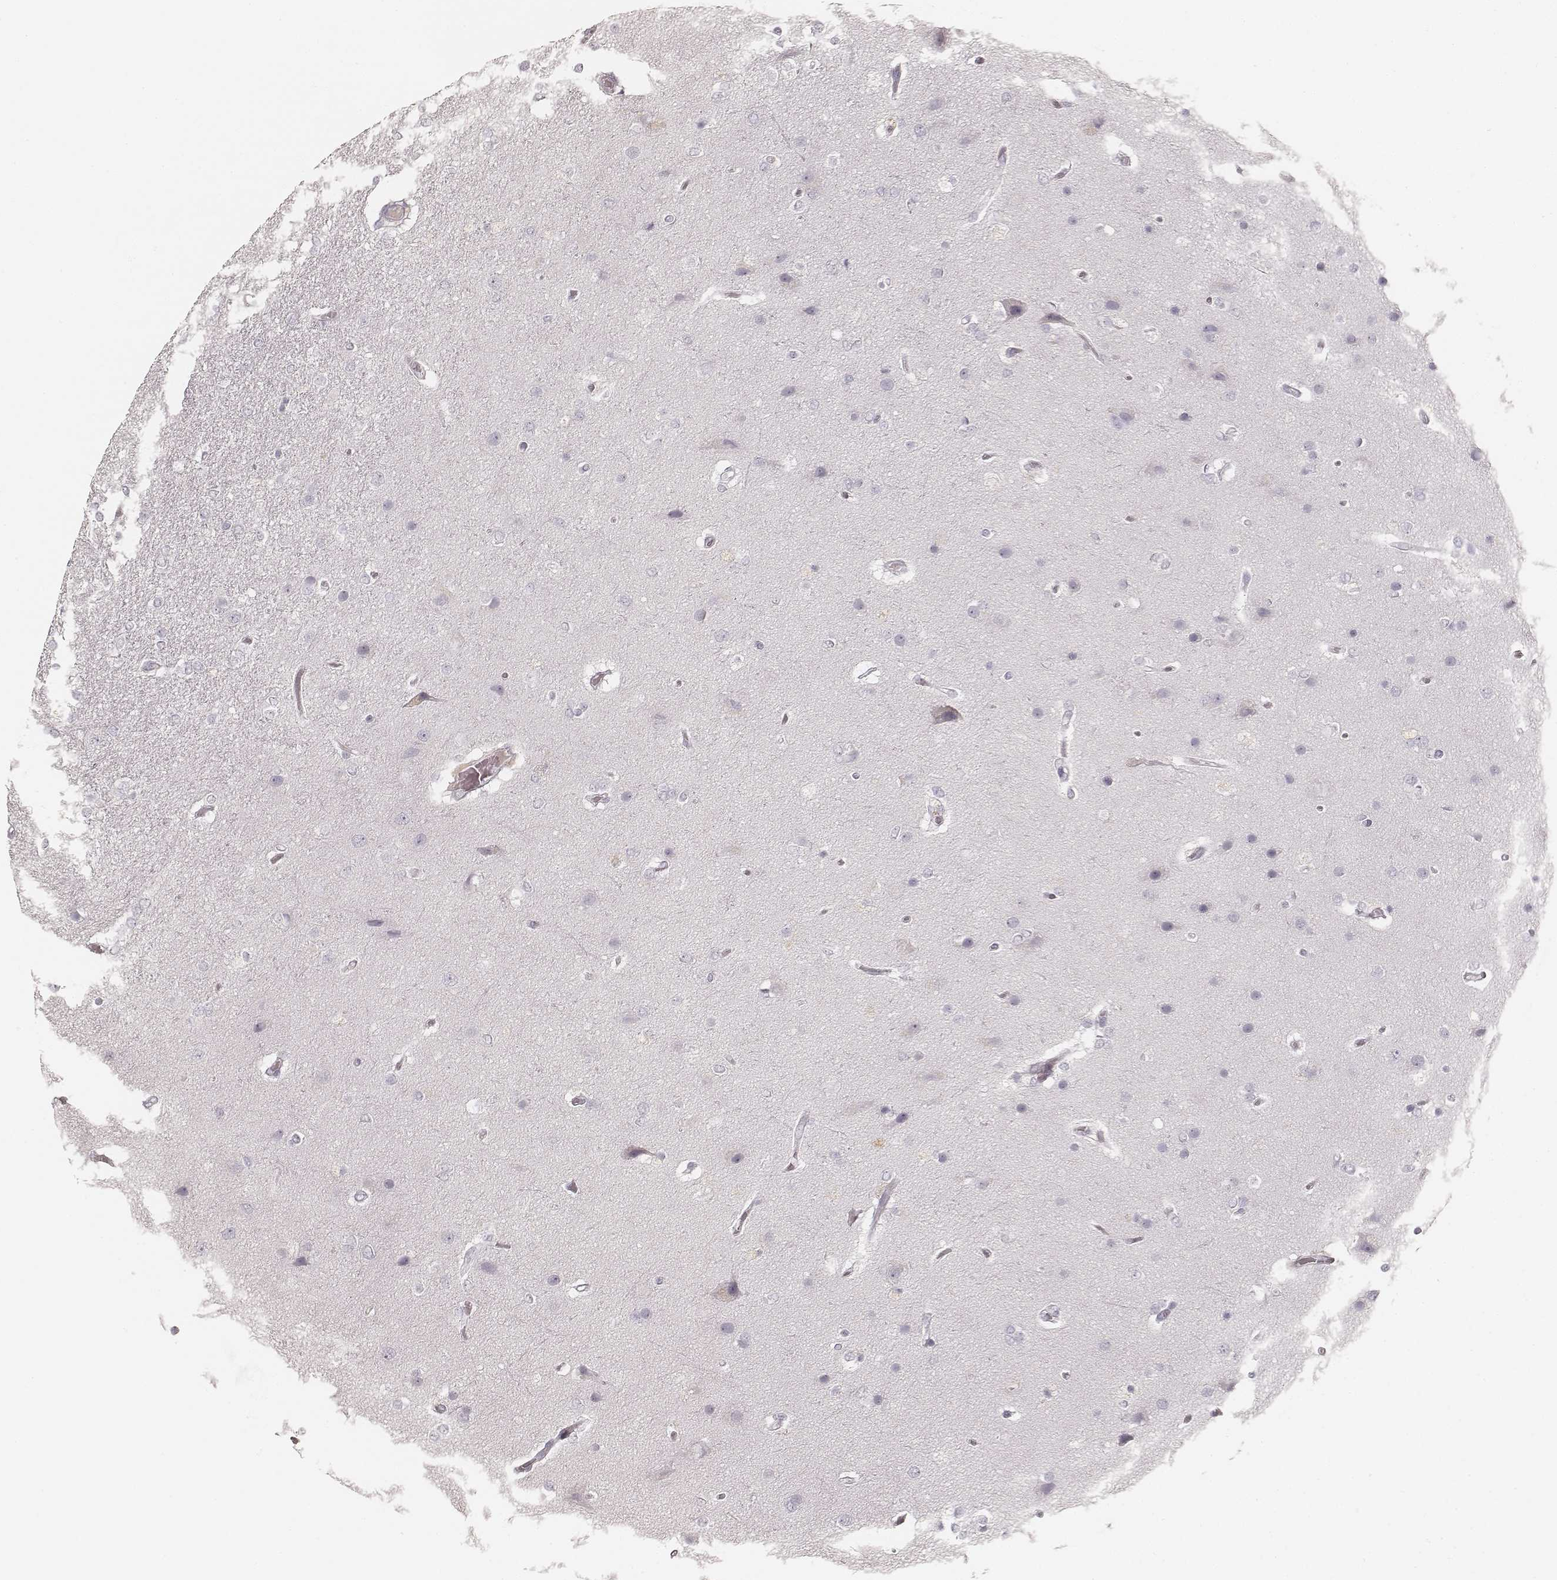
{"staining": {"intensity": "negative", "quantity": "none", "location": "none"}, "tissue": "glioma", "cell_type": "Tumor cells", "image_type": "cancer", "snomed": [{"axis": "morphology", "description": "Glioma, malignant, High grade"}, {"axis": "topography", "description": "Brain"}], "caption": "Immunohistochemistry (IHC) image of neoplastic tissue: human high-grade glioma (malignant) stained with DAB displays no significant protein expression in tumor cells.", "gene": "KRT31", "patient": {"sex": "female", "age": 61}}